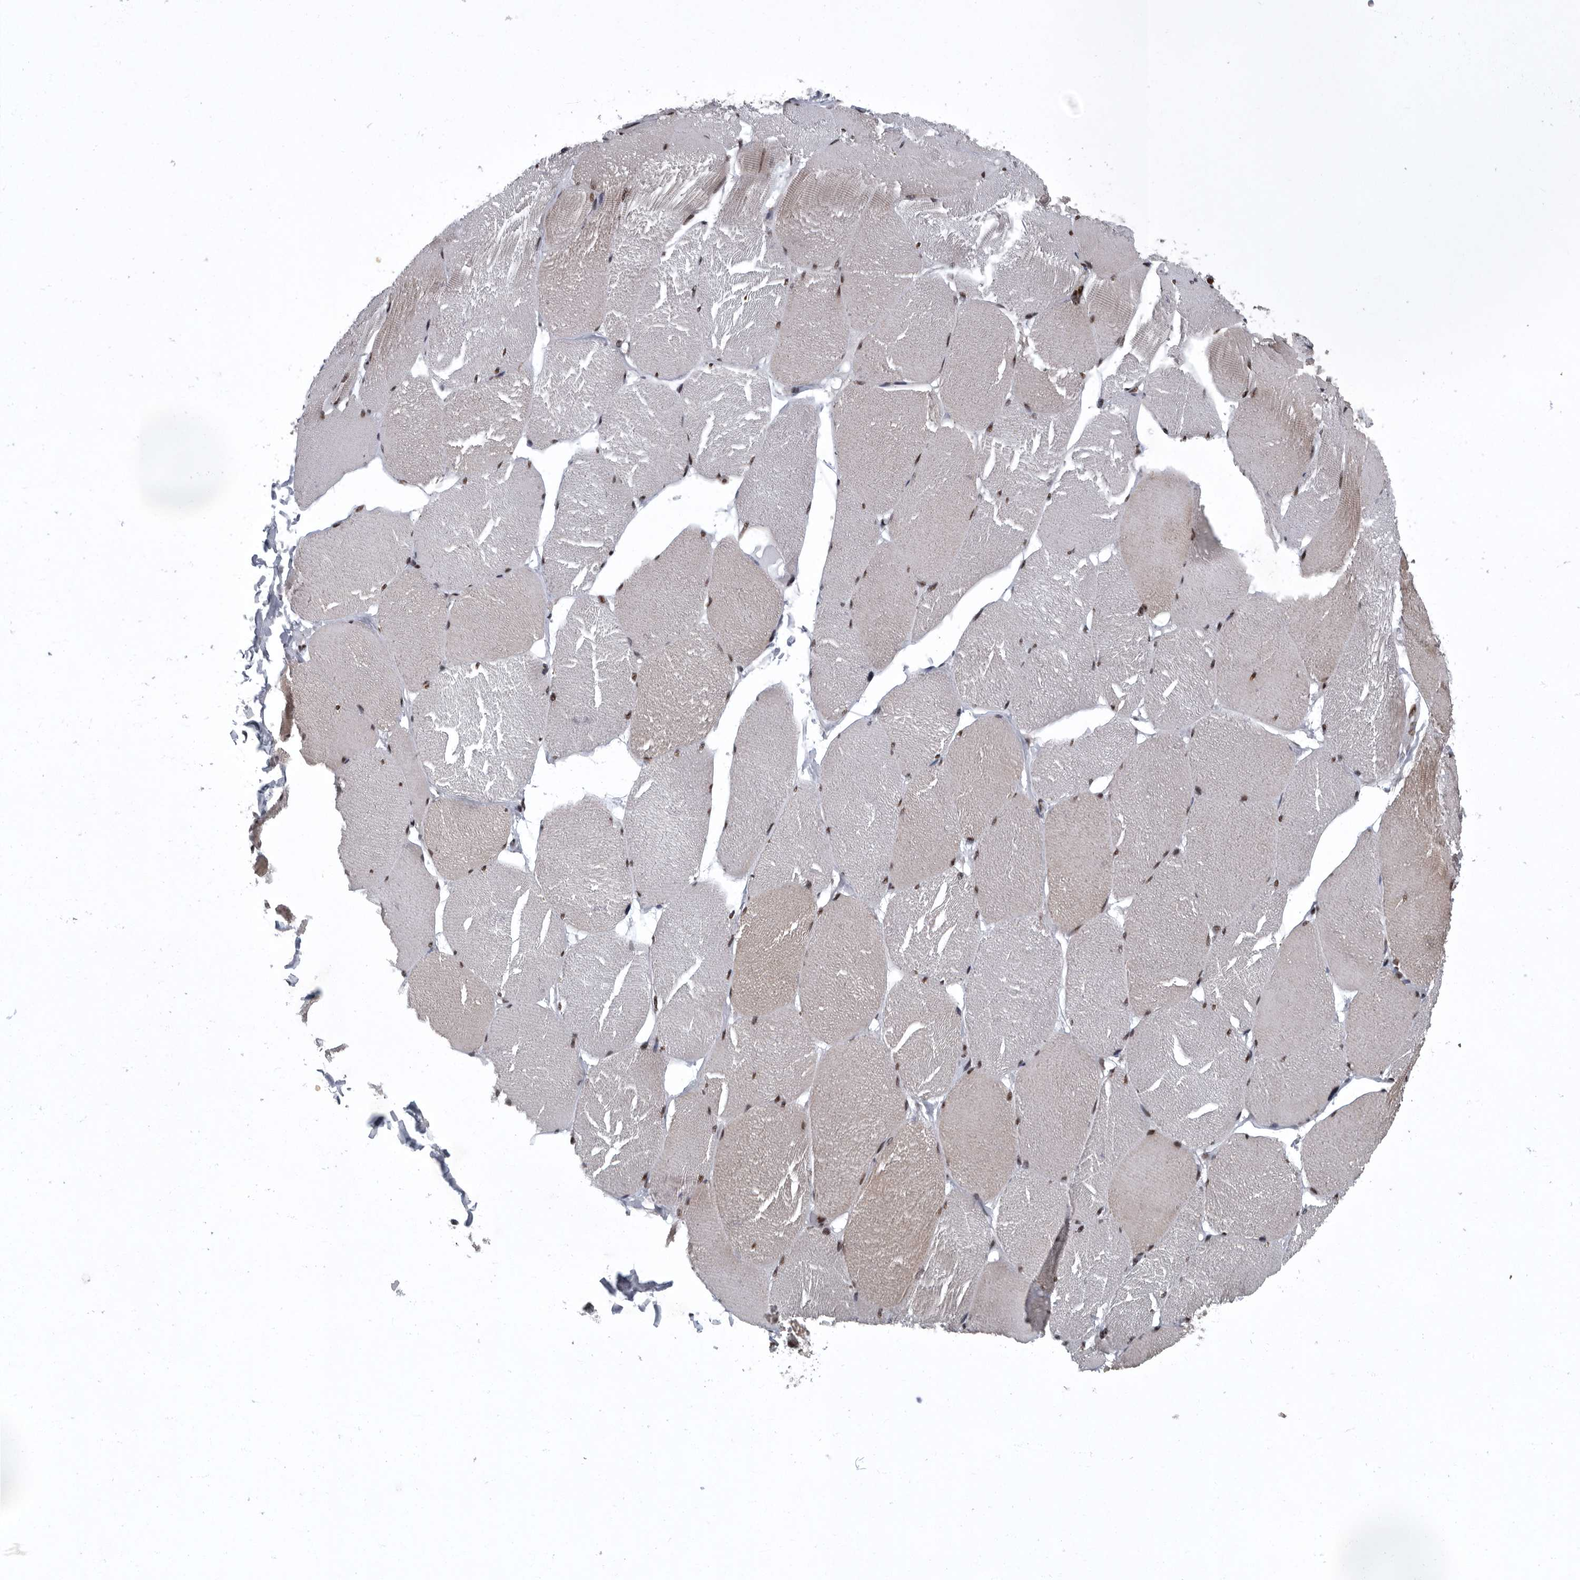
{"staining": {"intensity": "strong", "quantity": ">75%", "location": "nuclear"}, "tissue": "skeletal muscle", "cell_type": "Myocytes", "image_type": "normal", "snomed": [{"axis": "morphology", "description": "Normal tissue, NOS"}, {"axis": "topography", "description": "Skin"}, {"axis": "topography", "description": "Skeletal muscle"}], "caption": "Myocytes demonstrate strong nuclear staining in about >75% of cells in benign skeletal muscle. The staining is performed using DAB (3,3'-diaminobenzidine) brown chromogen to label protein expression. The nuclei are counter-stained blue using hematoxylin.", "gene": "SENP7", "patient": {"sex": "male", "age": 83}}